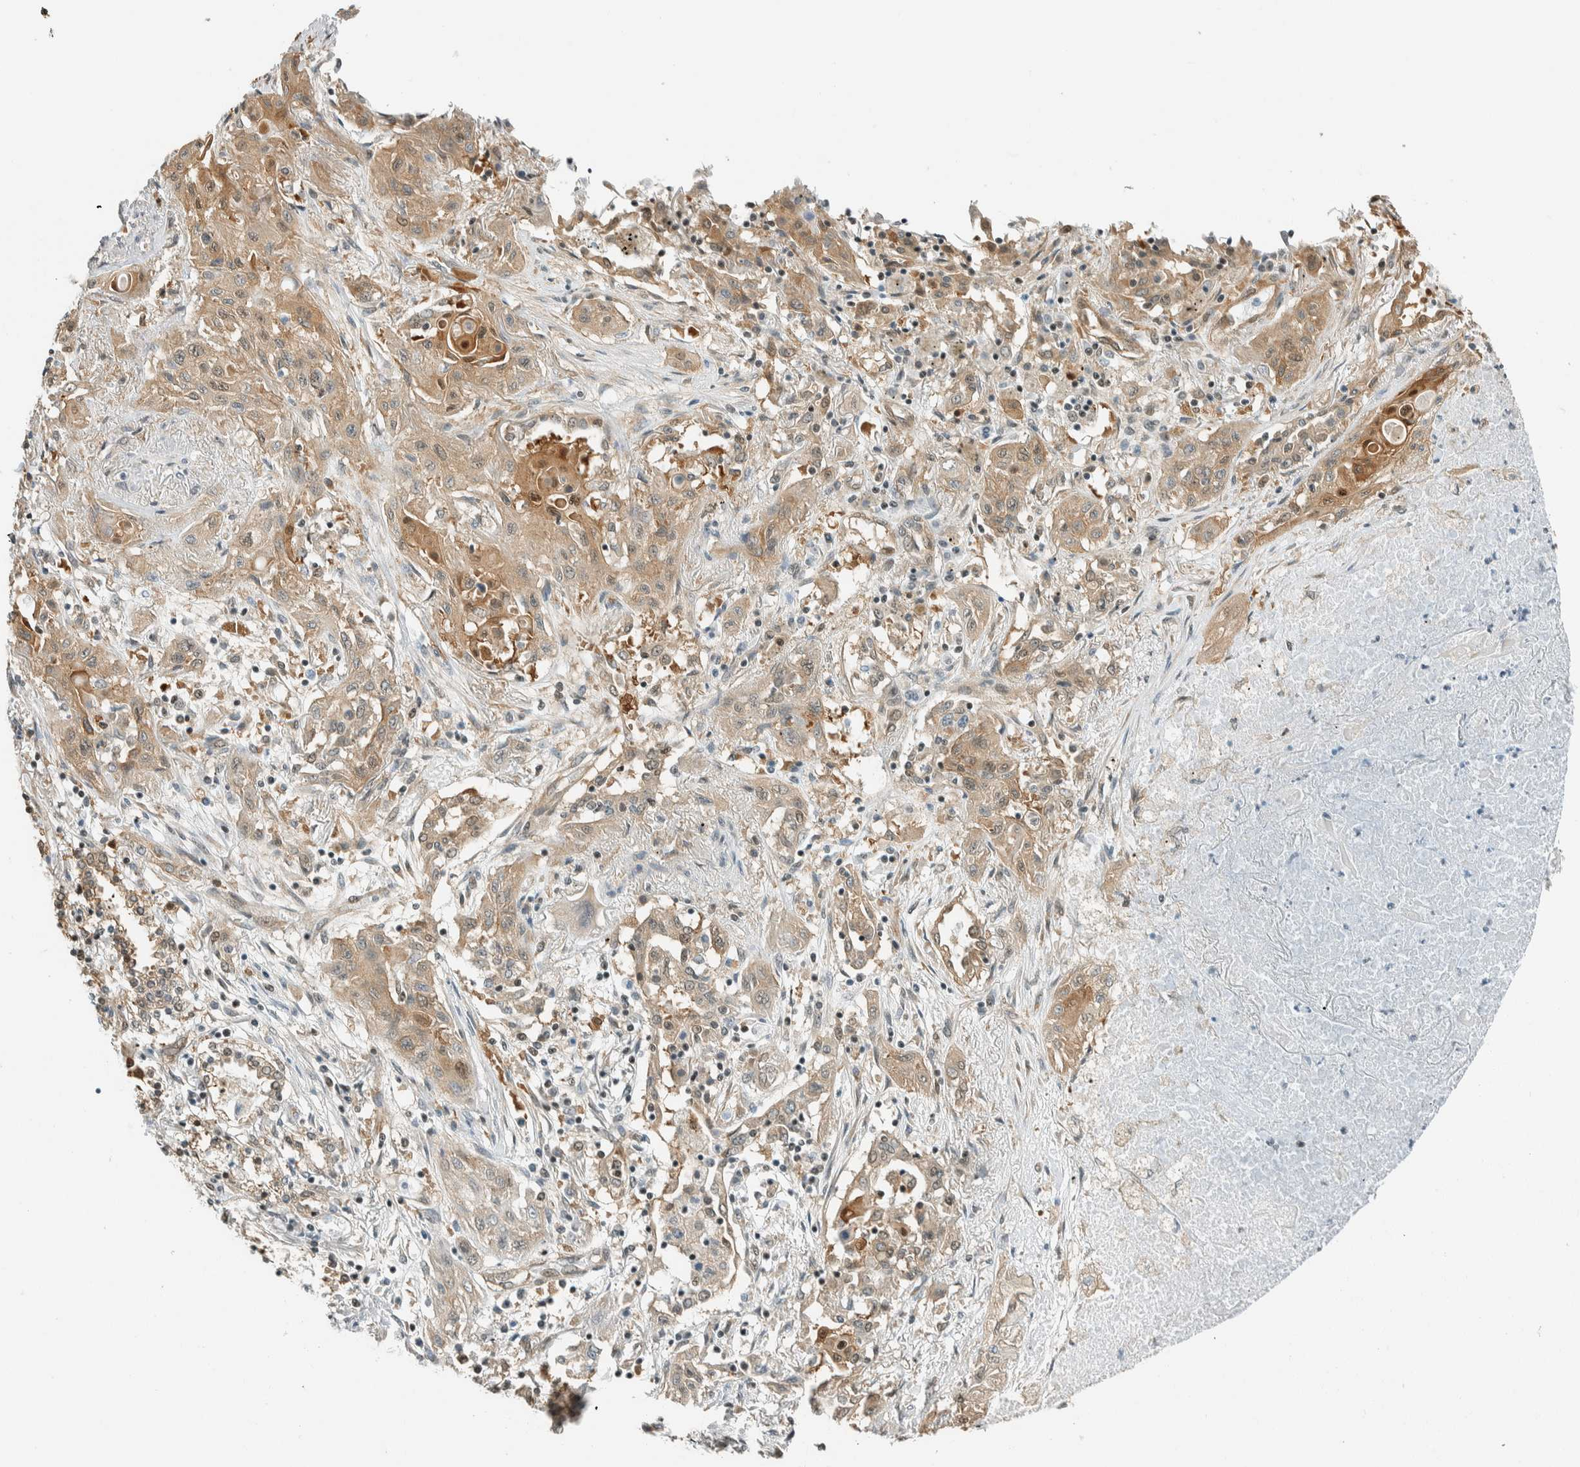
{"staining": {"intensity": "moderate", "quantity": ">75%", "location": "cytoplasmic/membranous,nuclear"}, "tissue": "lung cancer", "cell_type": "Tumor cells", "image_type": "cancer", "snomed": [{"axis": "morphology", "description": "Squamous cell carcinoma, NOS"}, {"axis": "topography", "description": "Lung"}], "caption": "Moderate cytoplasmic/membranous and nuclear protein expression is present in approximately >75% of tumor cells in lung cancer. (DAB IHC with brightfield microscopy, high magnification).", "gene": "NIBAN2", "patient": {"sex": "female", "age": 47}}